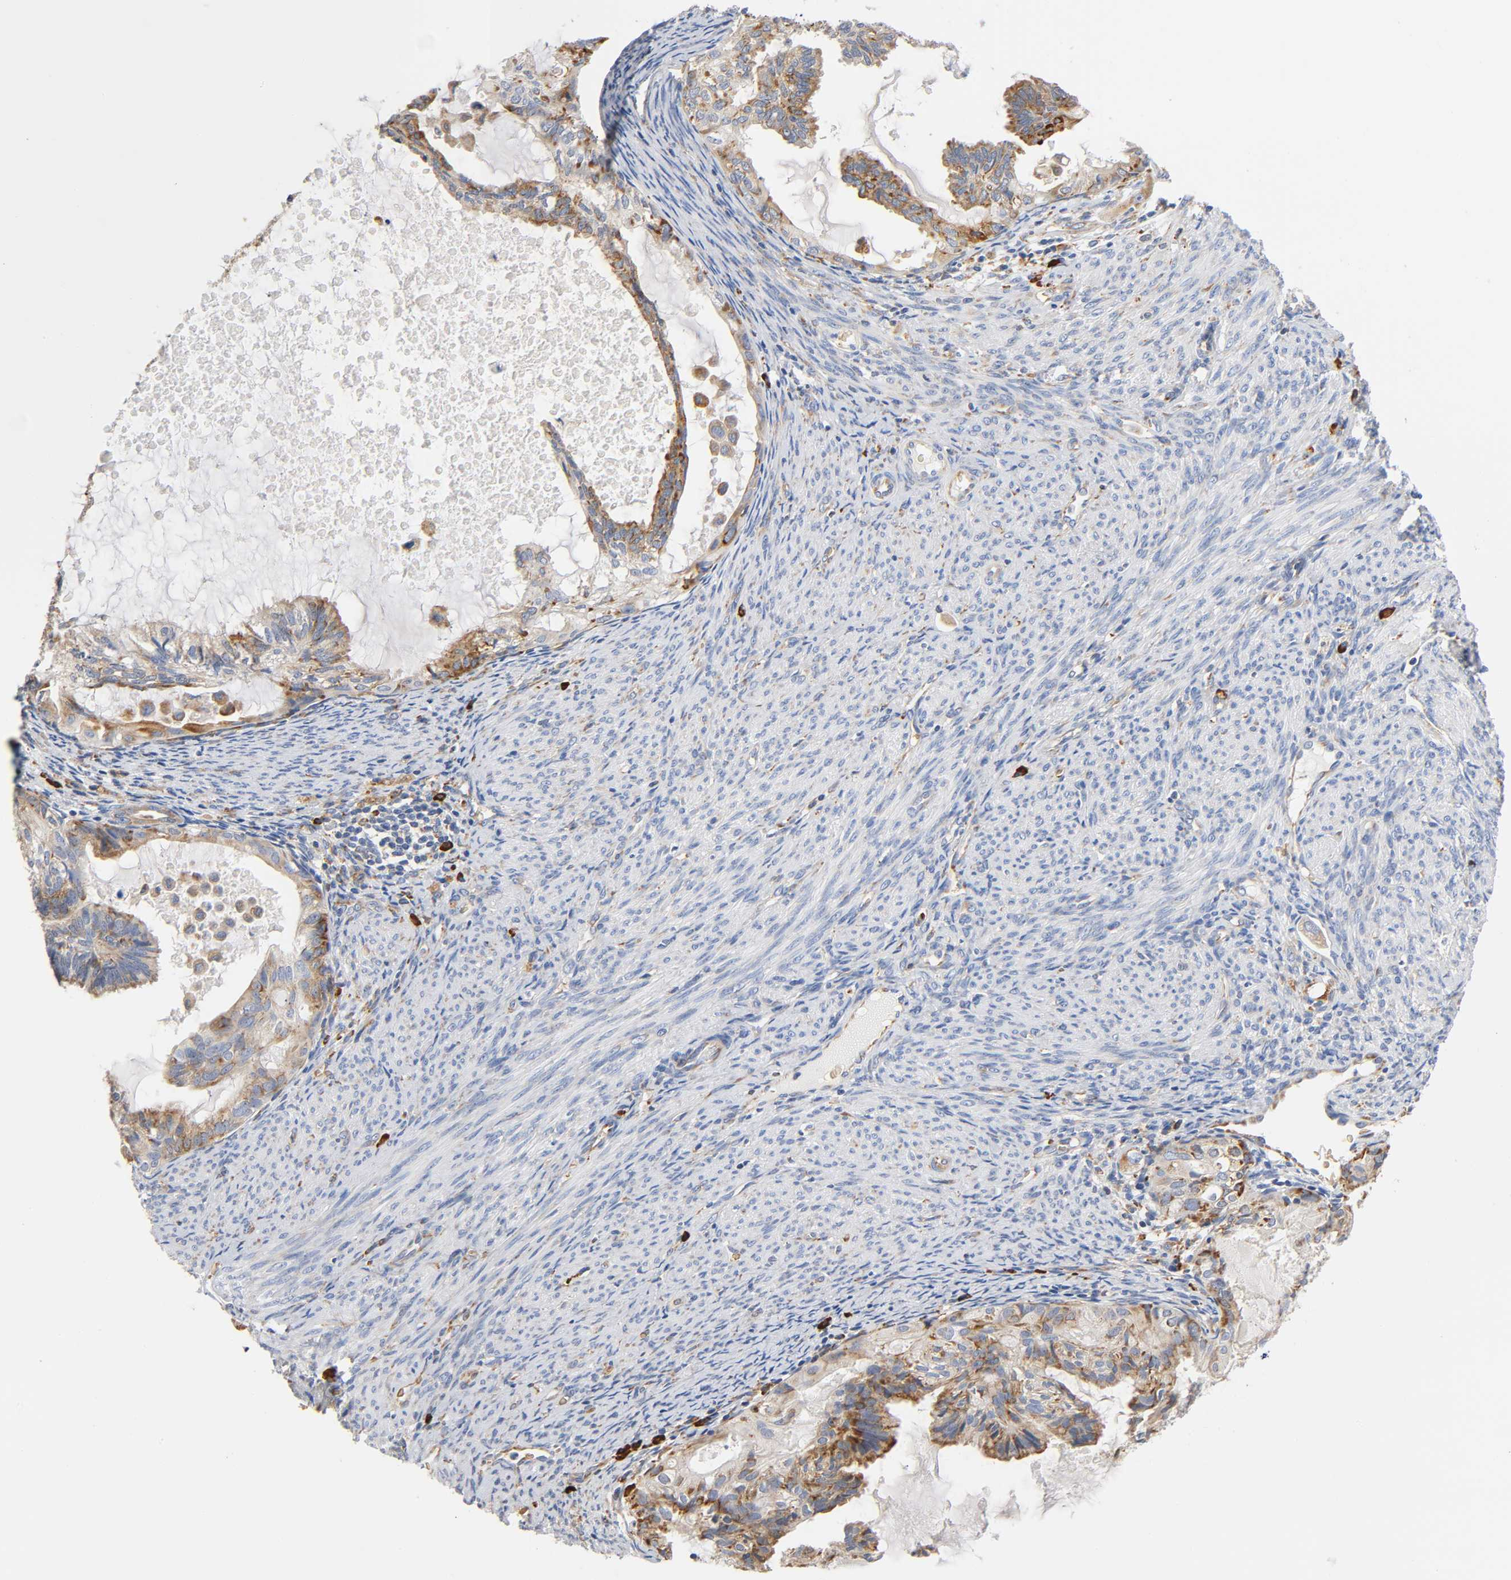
{"staining": {"intensity": "weak", "quantity": ">75%", "location": "cytoplasmic/membranous"}, "tissue": "cervical cancer", "cell_type": "Tumor cells", "image_type": "cancer", "snomed": [{"axis": "morphology", "description": "Normal tissue, NOS"}, {"axis": "morphology", "description": "Adenocarcinoma, NOS"}, {"axis": "topography", "description": "Cervix"}, {"axis": "topography", "description": "Endometrium"}], "caption": "An image of cervical cancer (adenocarcinoma) stained for a protein shows weak cytoplasmic/membranous brown staining in tumor cells. The staining is performed using DAB brown chromogen to label protein expression. The nuclei are counter-stained blue using hematoxylin.", "gene": "UCKL1", "patient": {"sex": "female", "age": 86}}